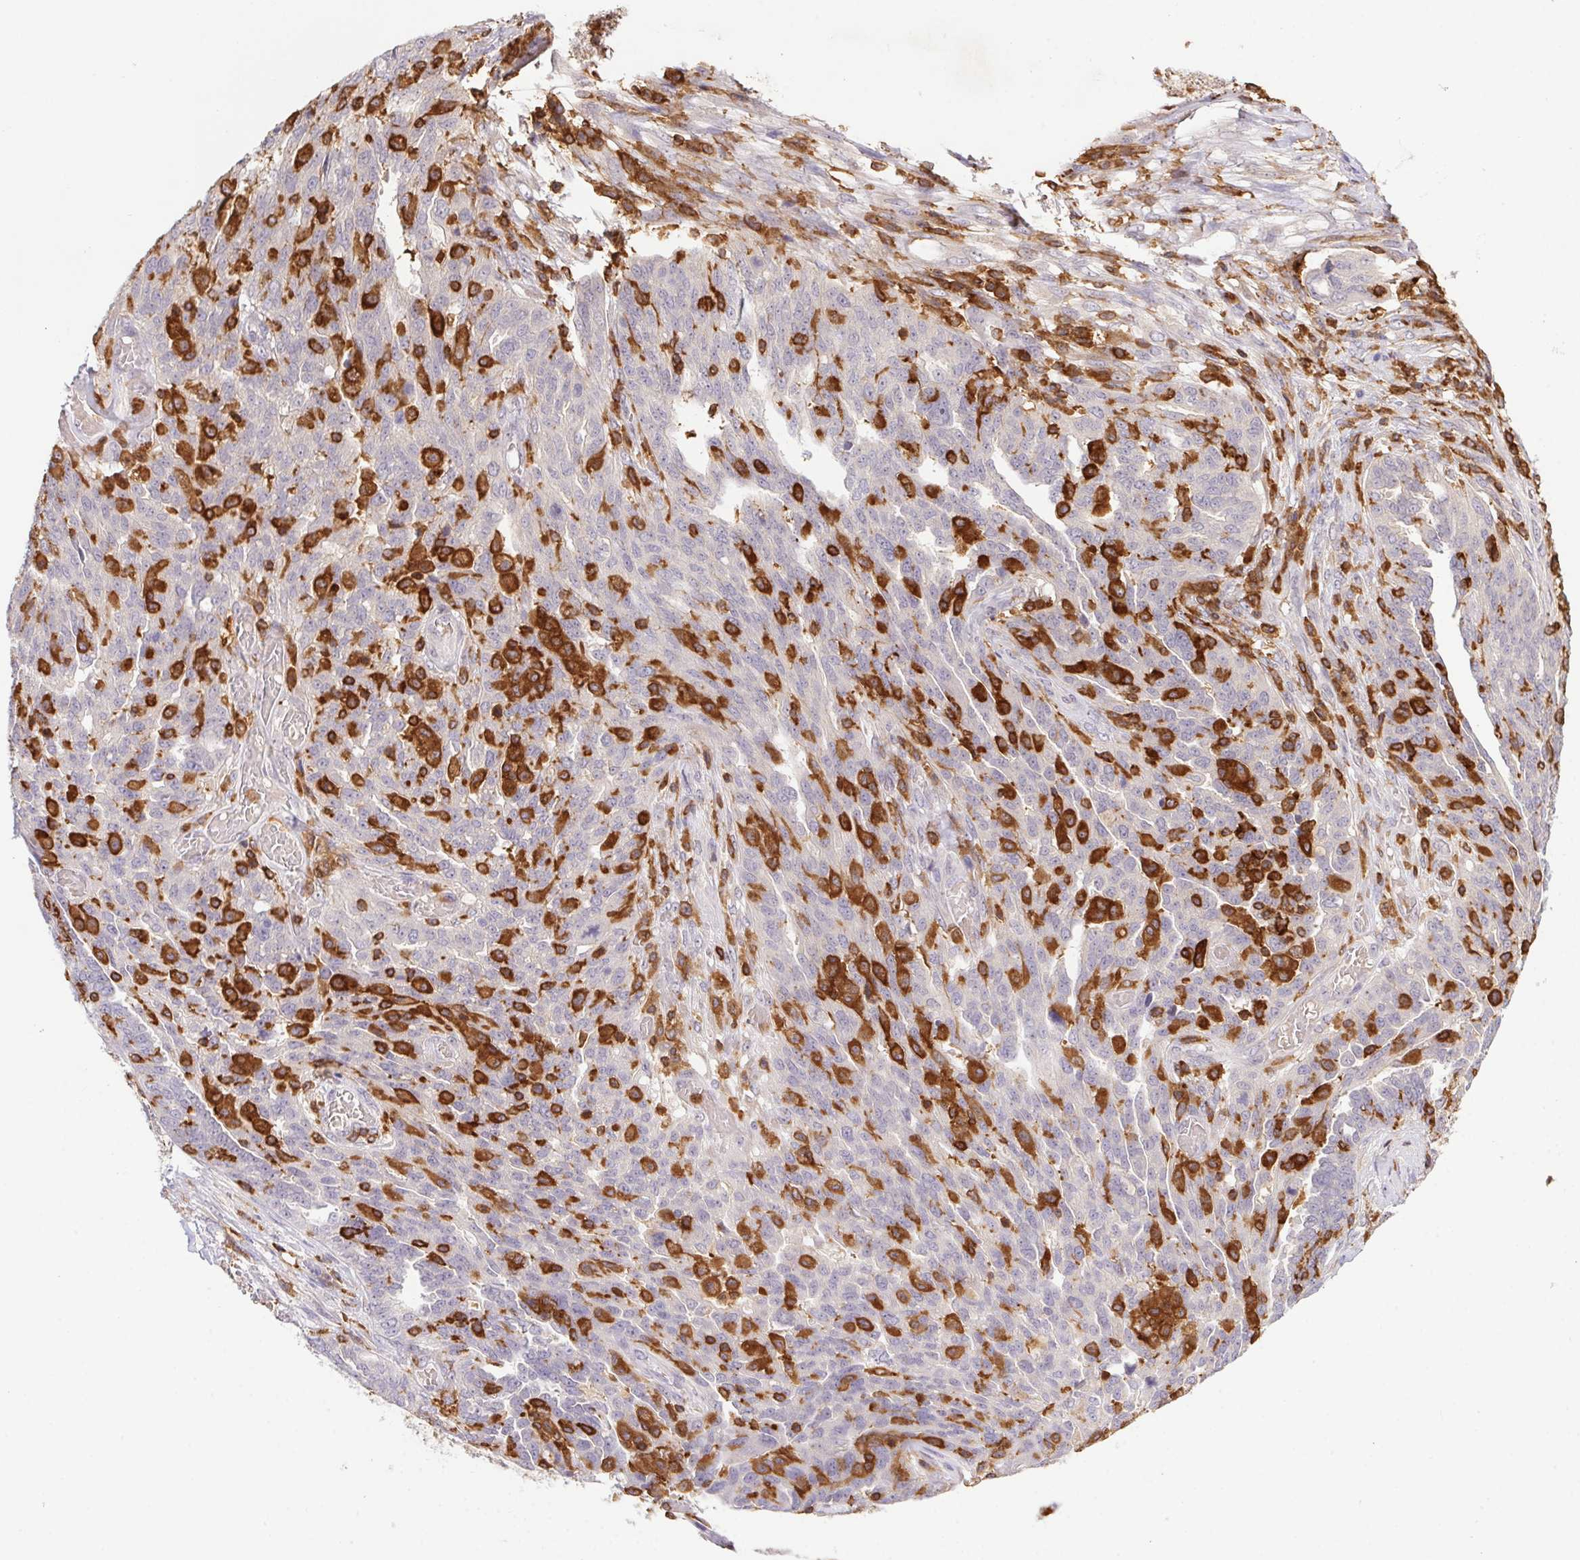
{"staining": {"intensity": "negative", "quantity": "none", "location": "none"}, "tissue": "ovarian cancer", "cell_type": "Tumor cells", "image_type": "cancer", "snomed": [{"axis": "morphology", "description": "Cystadenocarcinoma, serous, NOS"}, {"axis": "topography", "description": "Ovary"}], "caption": "DAB immunohistochemical staining of ovarian cancer (serous cystadenocarcinoma) reveals no significant positivity in tumor cells.", "gene": "APBB1IP", "patient": {"sex": "female", "age": 67}}